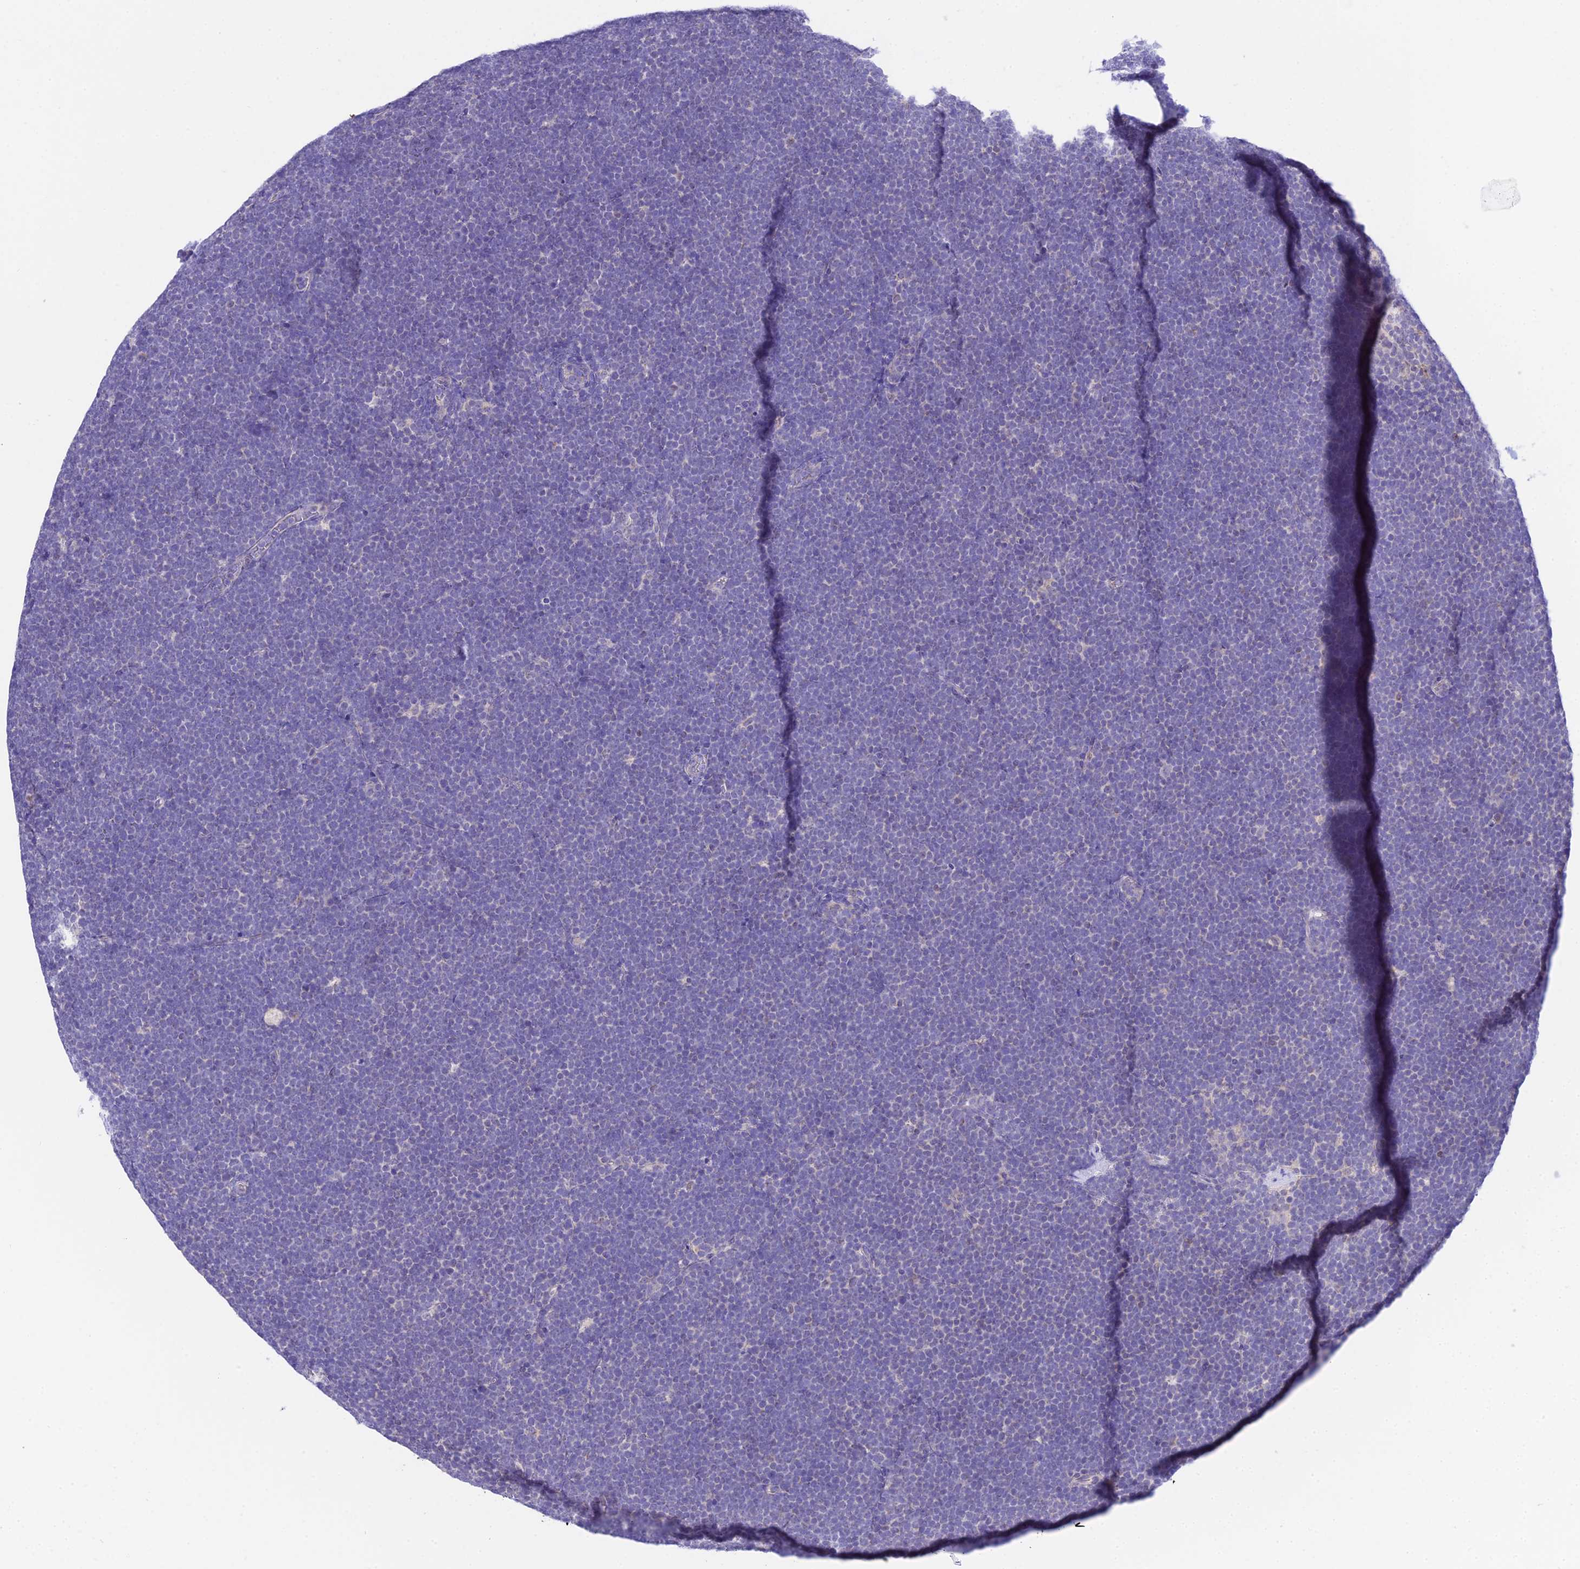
{"staining": {"intensity": "negative", "quantity": "none", "location": "none"}, "tissue": "lymphoma", "cell_type": "Tumor cells", "image_type": "cancer", "snomed": [{"axis": "morphology", "description": "Malignant lymphoma, non-Hodgkin's type, High grade"}, {"axis": "topography", "description": "Lymph node"}], "caption": "IHC micrograph of neoplastic tissue: malignant lymphoma, non-Hodgkin's type (high-grade) stained with DAB (3,3'-diaminobenzidine) displays no significant protein staining in tumor cells. The staining is performed using DAB brown chromogen with nuclei counter-stained in using hematoxylin.", "gene": "ATG16L2", "patient": {"sex": "male", "age": 13}}